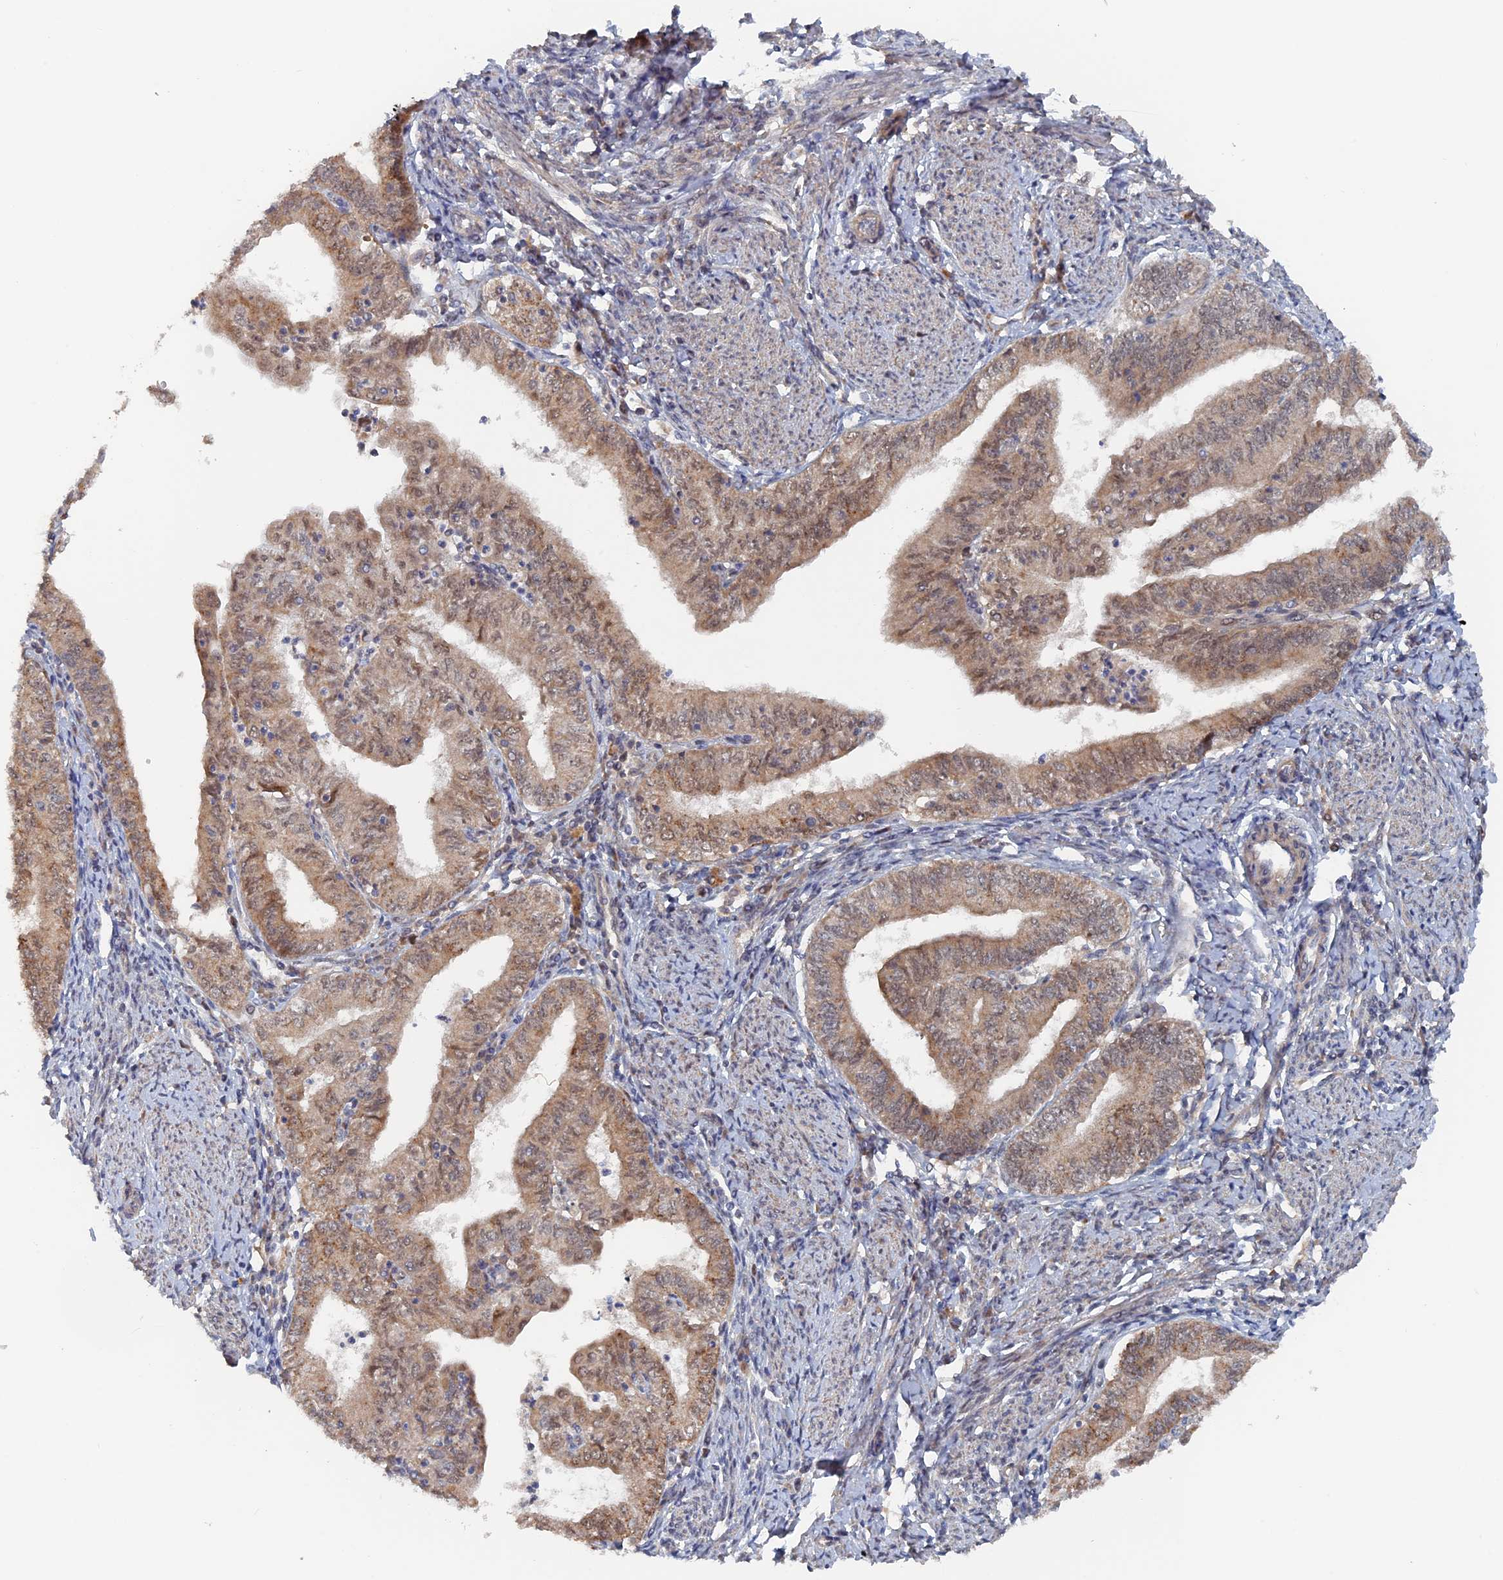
{"staining": {"intensity": "weak", "quantity": ">75%", "location": "cytoplasmic/membranous,nuclear"}, "tissue": "endometrial cancer", "cell_type": "Tumor cells", "image_type": "cancer", "snomed": [{"axis": "morphology", "description": "Adenocarcinoma, NOS"}, {"axis": "topography", "description": "Endometrium"}], "caption": "Immunohistochemistry (IHC) (DAB (3,3'-diaminobenzidine)) staining of human endometrial cancer reveals weak cytoplasmic/membranous and nuclear protein expression in about >75% of tumor cells. (brown staining indicates protein expression, while blue staining denotes nuclei).", "gene": "ELOVL6", "patient": {"sex": "female", "age": 66}}